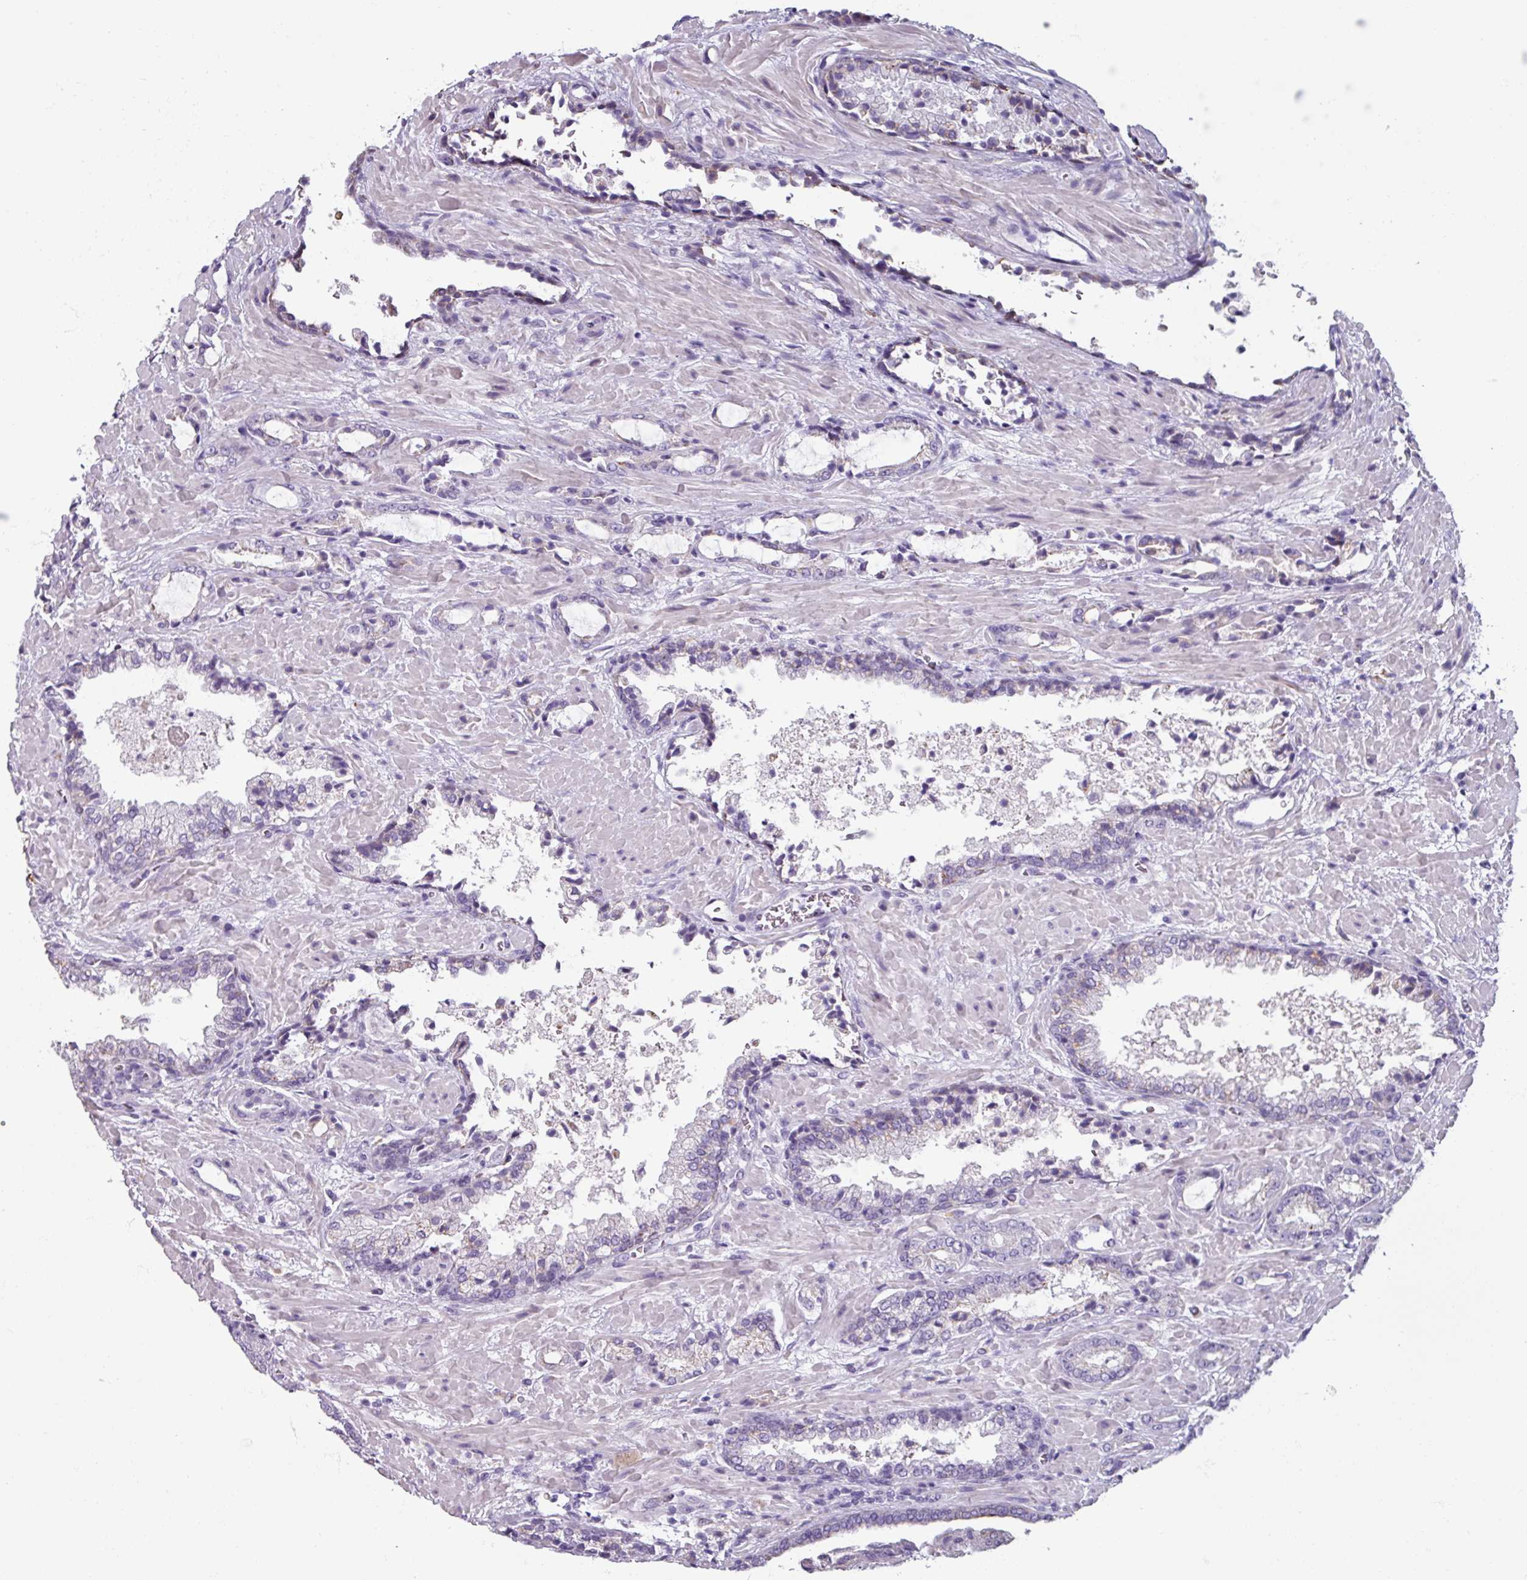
{"staining": {"intensity": "moderate", "quantity": "<25%", "location": "cytoplasmic/membranous"}, "tissue": "prostate cancer", "cell_type": "Tumor cells", "image_type": "cancer", "snomed": [{"axis": "morphology", "description": "Adenocarcinoma, High grade"}, {"axis": "topography", "description": "Prostate"}], "caption": "Human prostate cancer (adenocarcinoma (high-grade)) stained for a protein (brown) shows moderate cytoplasmic/membranous positive expression in approximately <25% of tumor cells.", "gene": "SPESP1", "patient": {"sex": "male", "age": 68}}